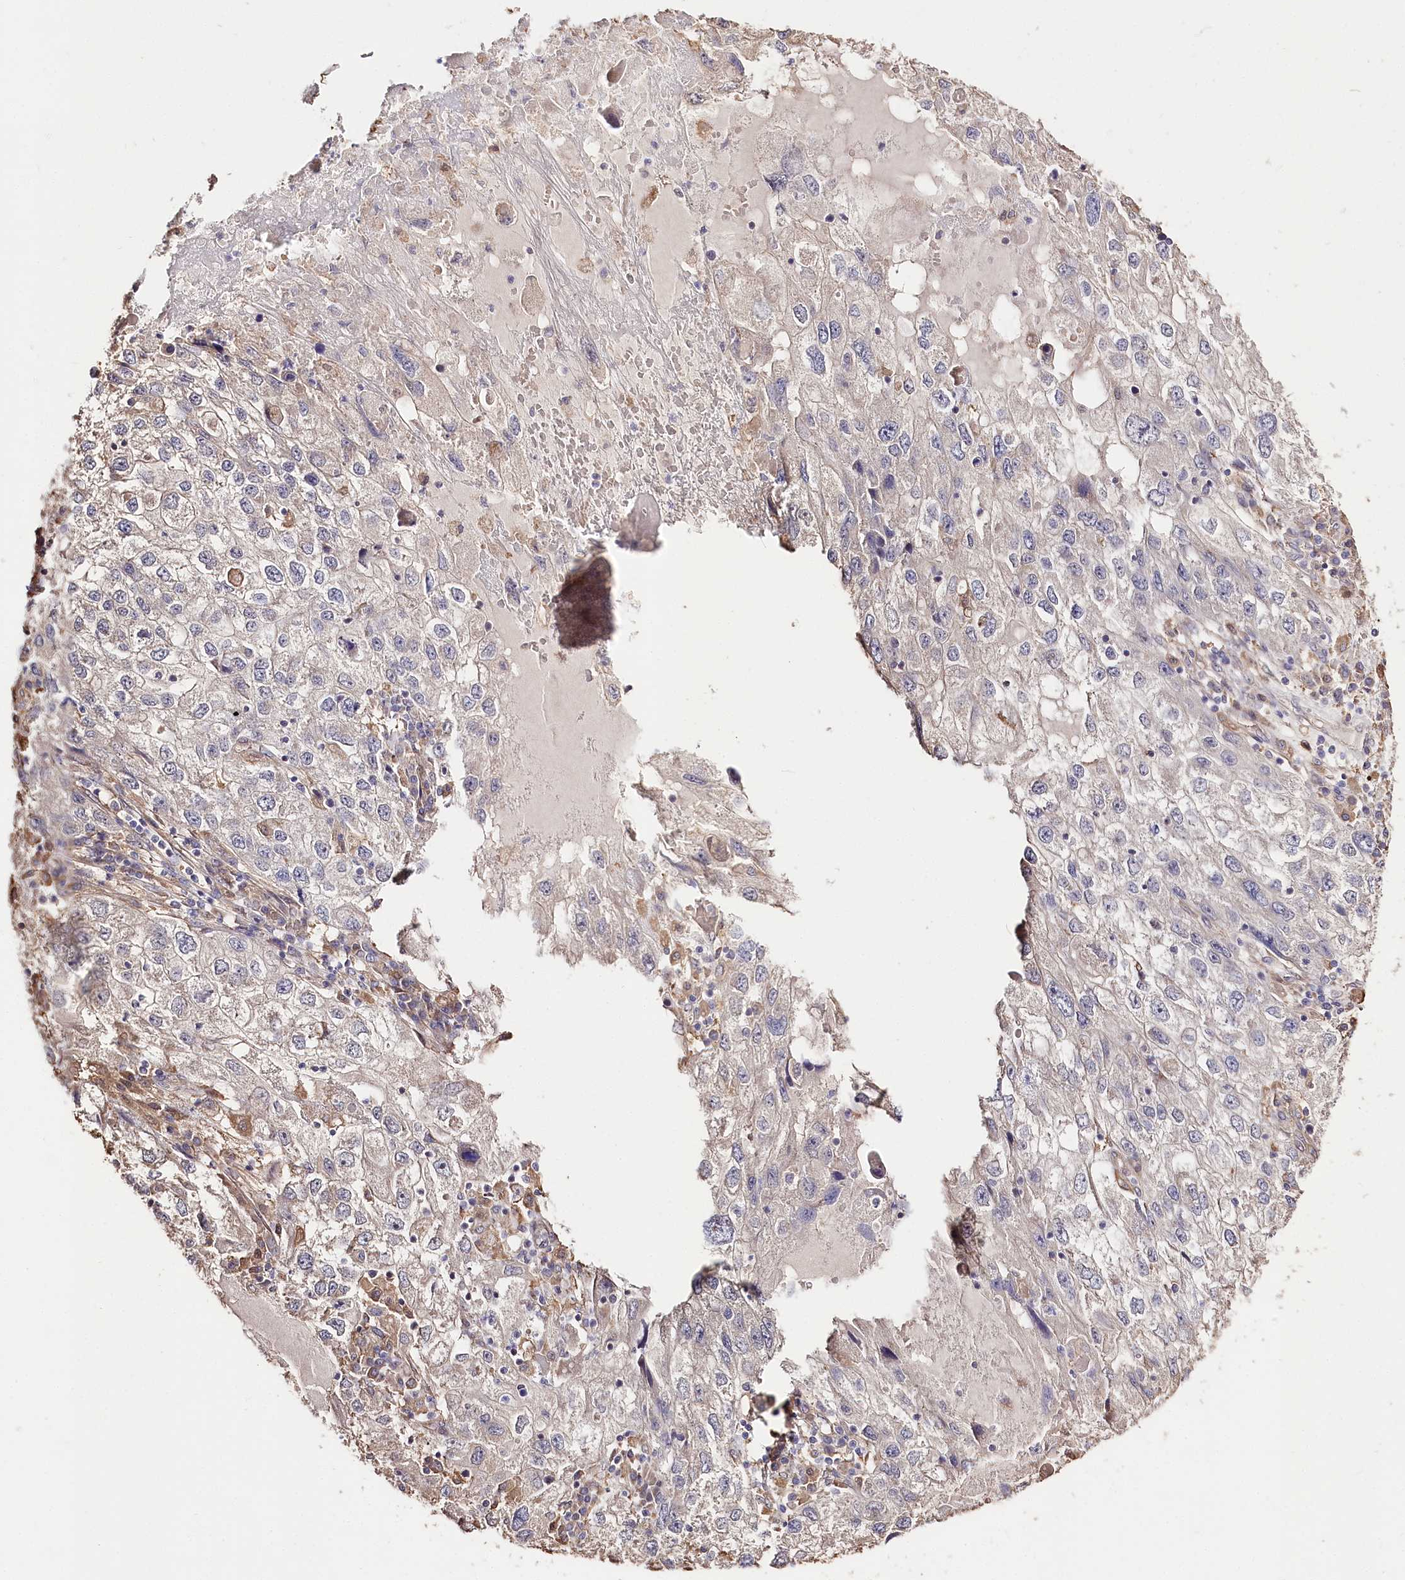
{"staining": {"intensity": "negative", "quantity": "none", "location": "none"}, "tissue": "endometrial cancer", "cell_type": "Tumor cells", "image_type": "cancer", "snomed": [{"axis": "morphology", "description": "Adenocarcinoma, NOS"}, {"axis": "topography", "description": "Endometrium"}], "caption": "The image demonstrates no staining of tumor cells in endometrial adenocarcinoma.", "gene": "R3HDM2", "patient": {"sex": "female", "age": 49}}